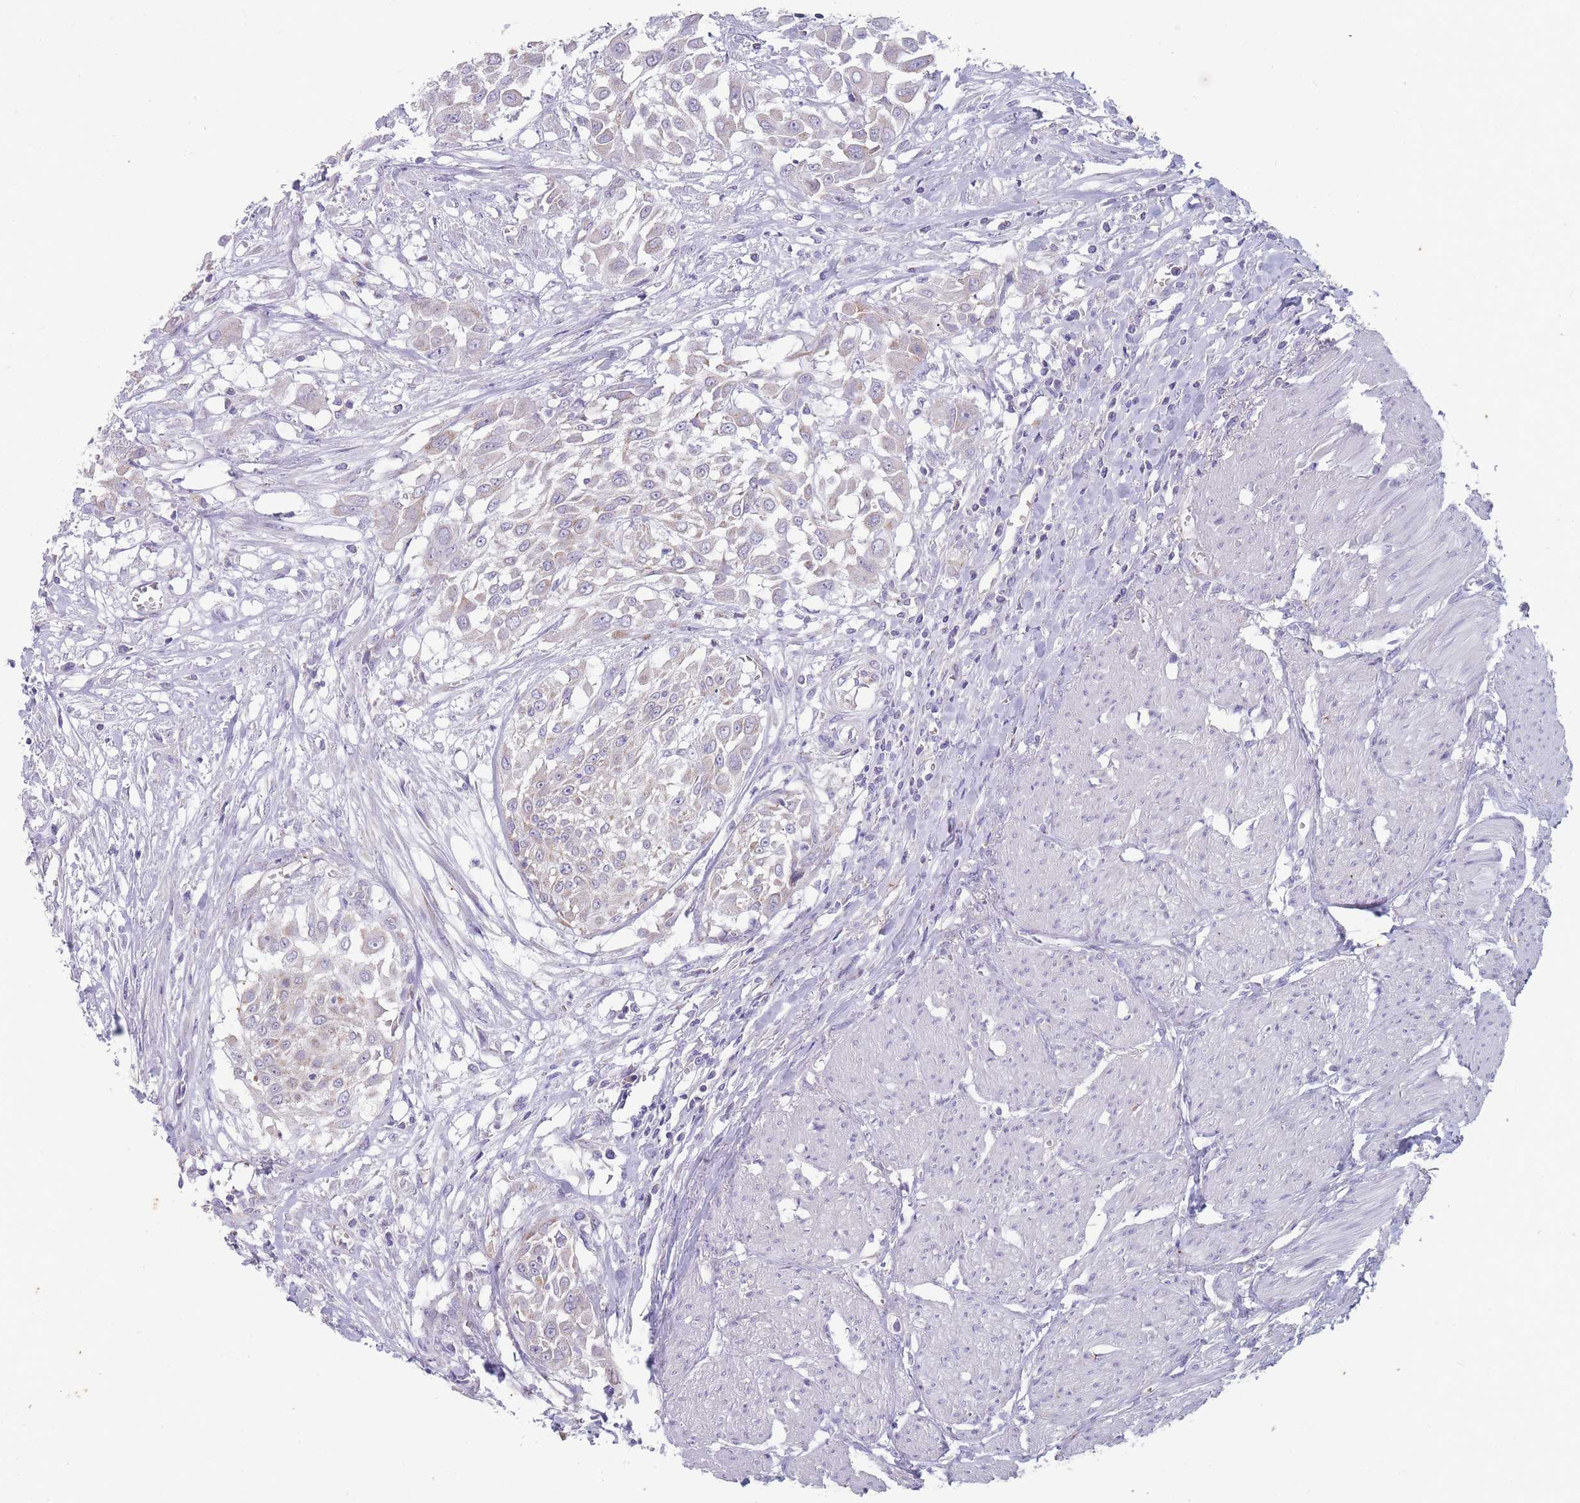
{"staining": {"intensity": "negative", "quantity": "none", "location": "none"}, "tissue": "urothelial cancer", "cell_type": "Tumor cells", "image_type": "cancer", "snomed": [{"axis": "morphology", "description": "Urothelial carcinoma, High grade"}, {"axis": "topography", "description": "Urinary bladder"}], "caption": "A high-resolution micrograph shows IHC staining of high-grade urothelial carcinoma, which exhibits no significant staining in tumor cells.", "gene": "MRPS14", "patient": {"sex": "male", "age": 57}}